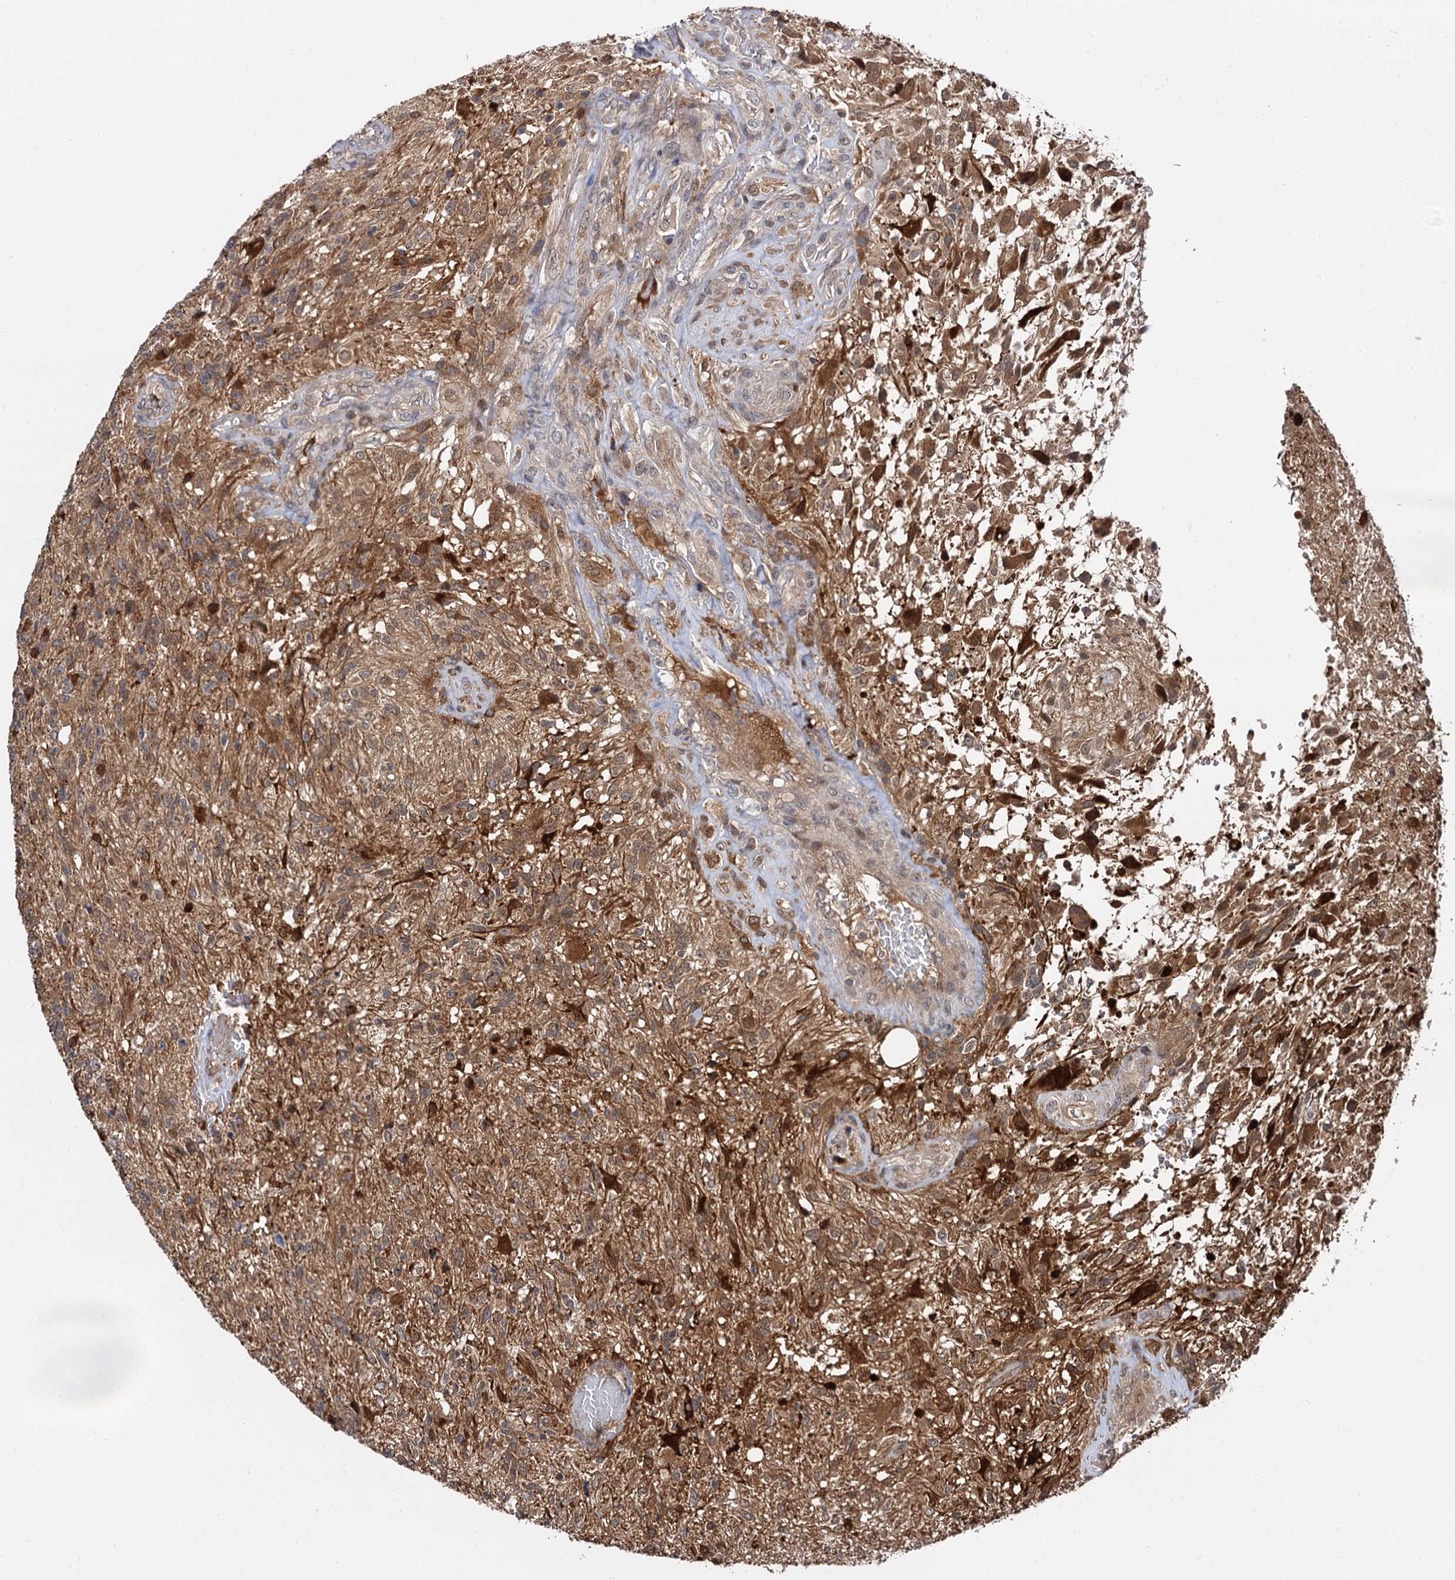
{"staining": {"intensity": "weak", "quantity": "25%-75%", "location": "cytoplasmic/membranous"}, "tissue": "glioma", "cell_type": "Tumor cells", "image_type": "cancer", "snomed": [{"axis": "morphology", "description": "Glioma, malignant, High grade"}, {"axis": "topography", "description": "Brain"}], "caption": "Tumor cells show low levels of weak cytoplasmic/membranous expression in approximately 25%-75% of cells in malignant high-grade glioma.", "gene": "SELENOP", "patient": {"sex": "male", "age": 56}}